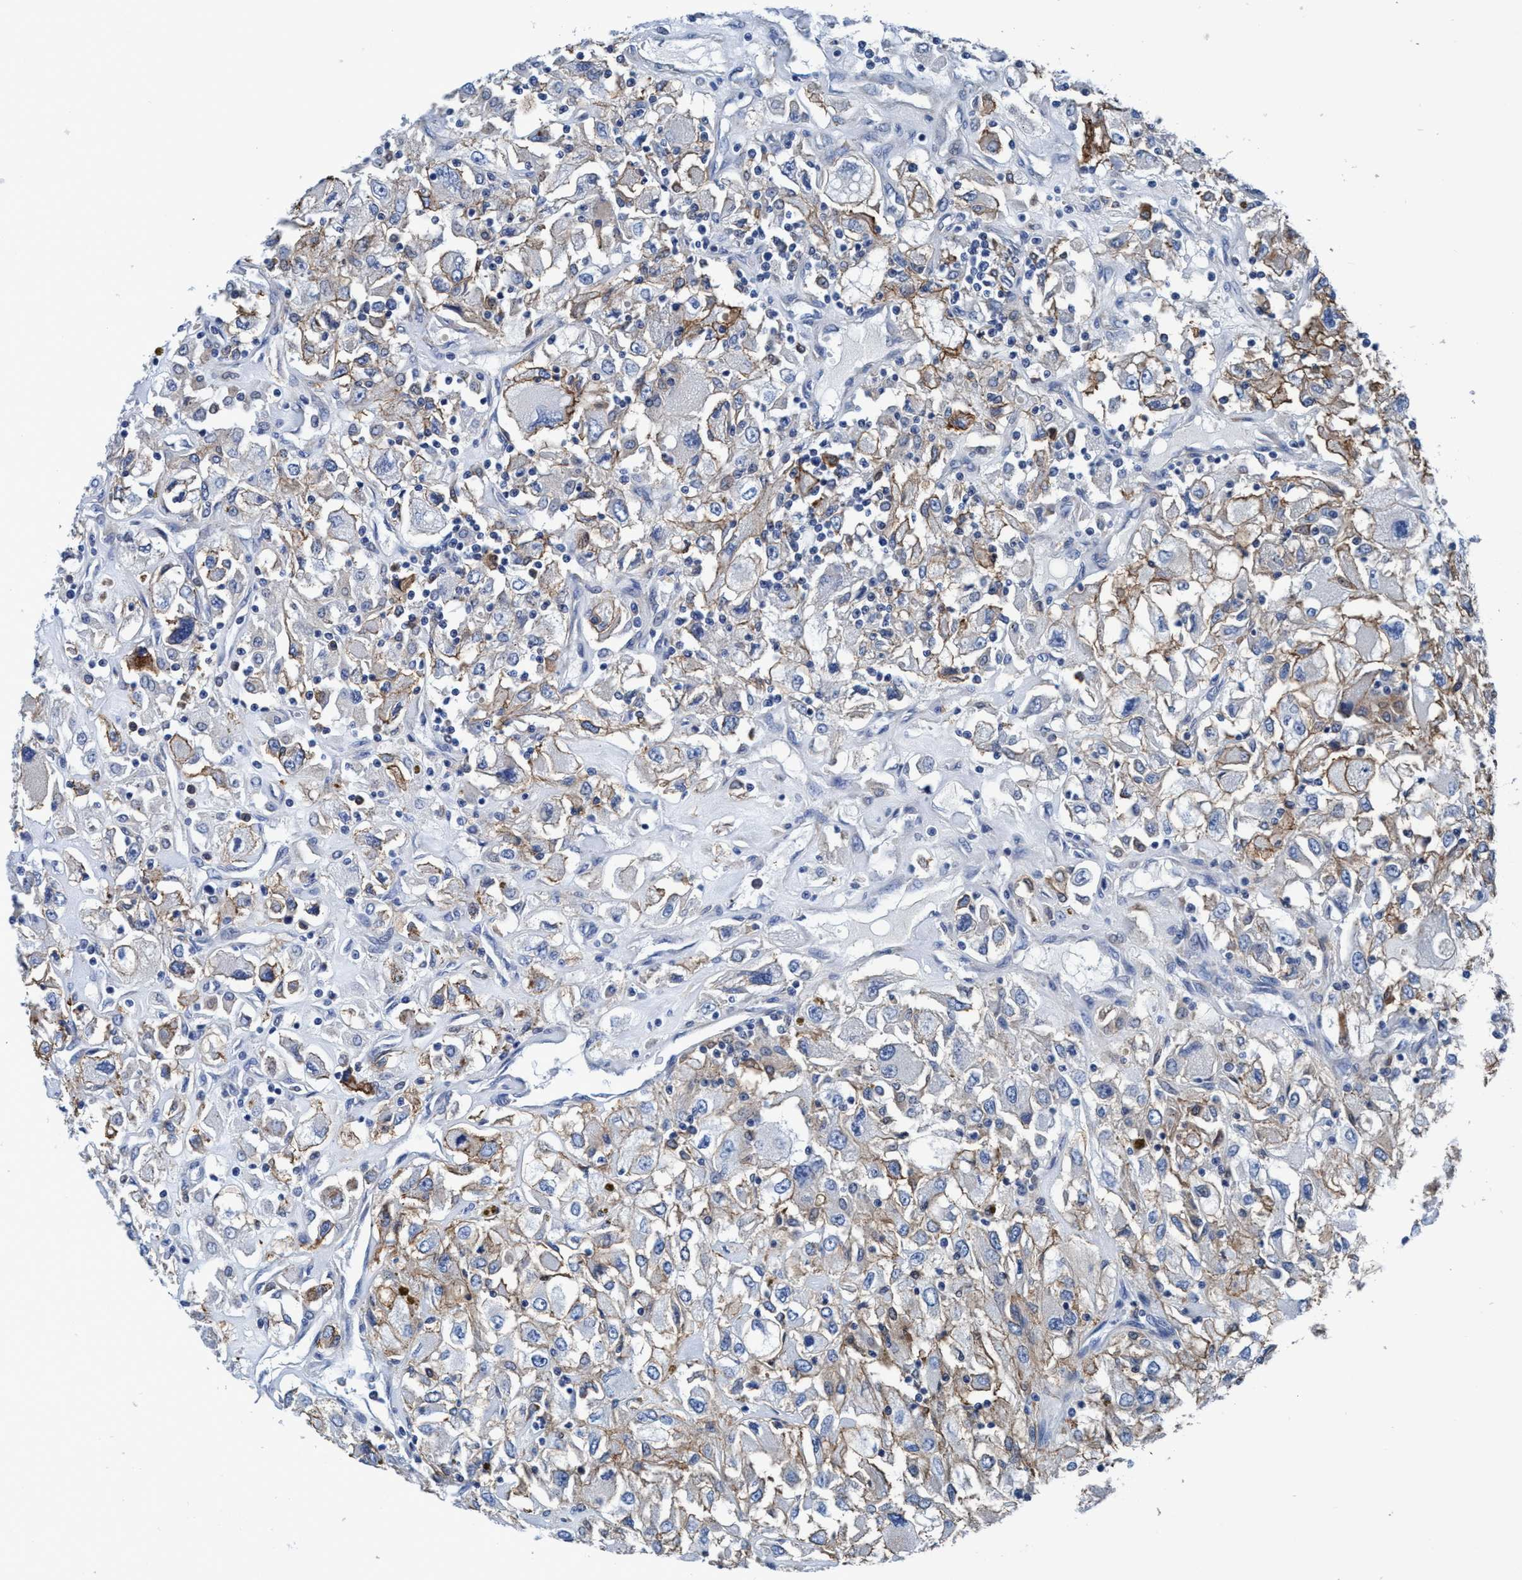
{"staining": {"intensity": "moderate", "quantity": "25%-75%", "location": "cytoplasmic/membranous"}, "tissue": "renal cancer", "cell_type": "Tumor cells", "image_type": "cancer", "snomed": [{"axis": "morphology", "description": "Adenocarcinoma, NOS"}, {"axis": "topography", "description": "Kidney"}], "caption": "Renal adenocarcinoma stained with a protein marker demonstrates moderate staining in tumor cells.", "gene": "TMEM94", "patient": {"sex": "female", "age": 52}}